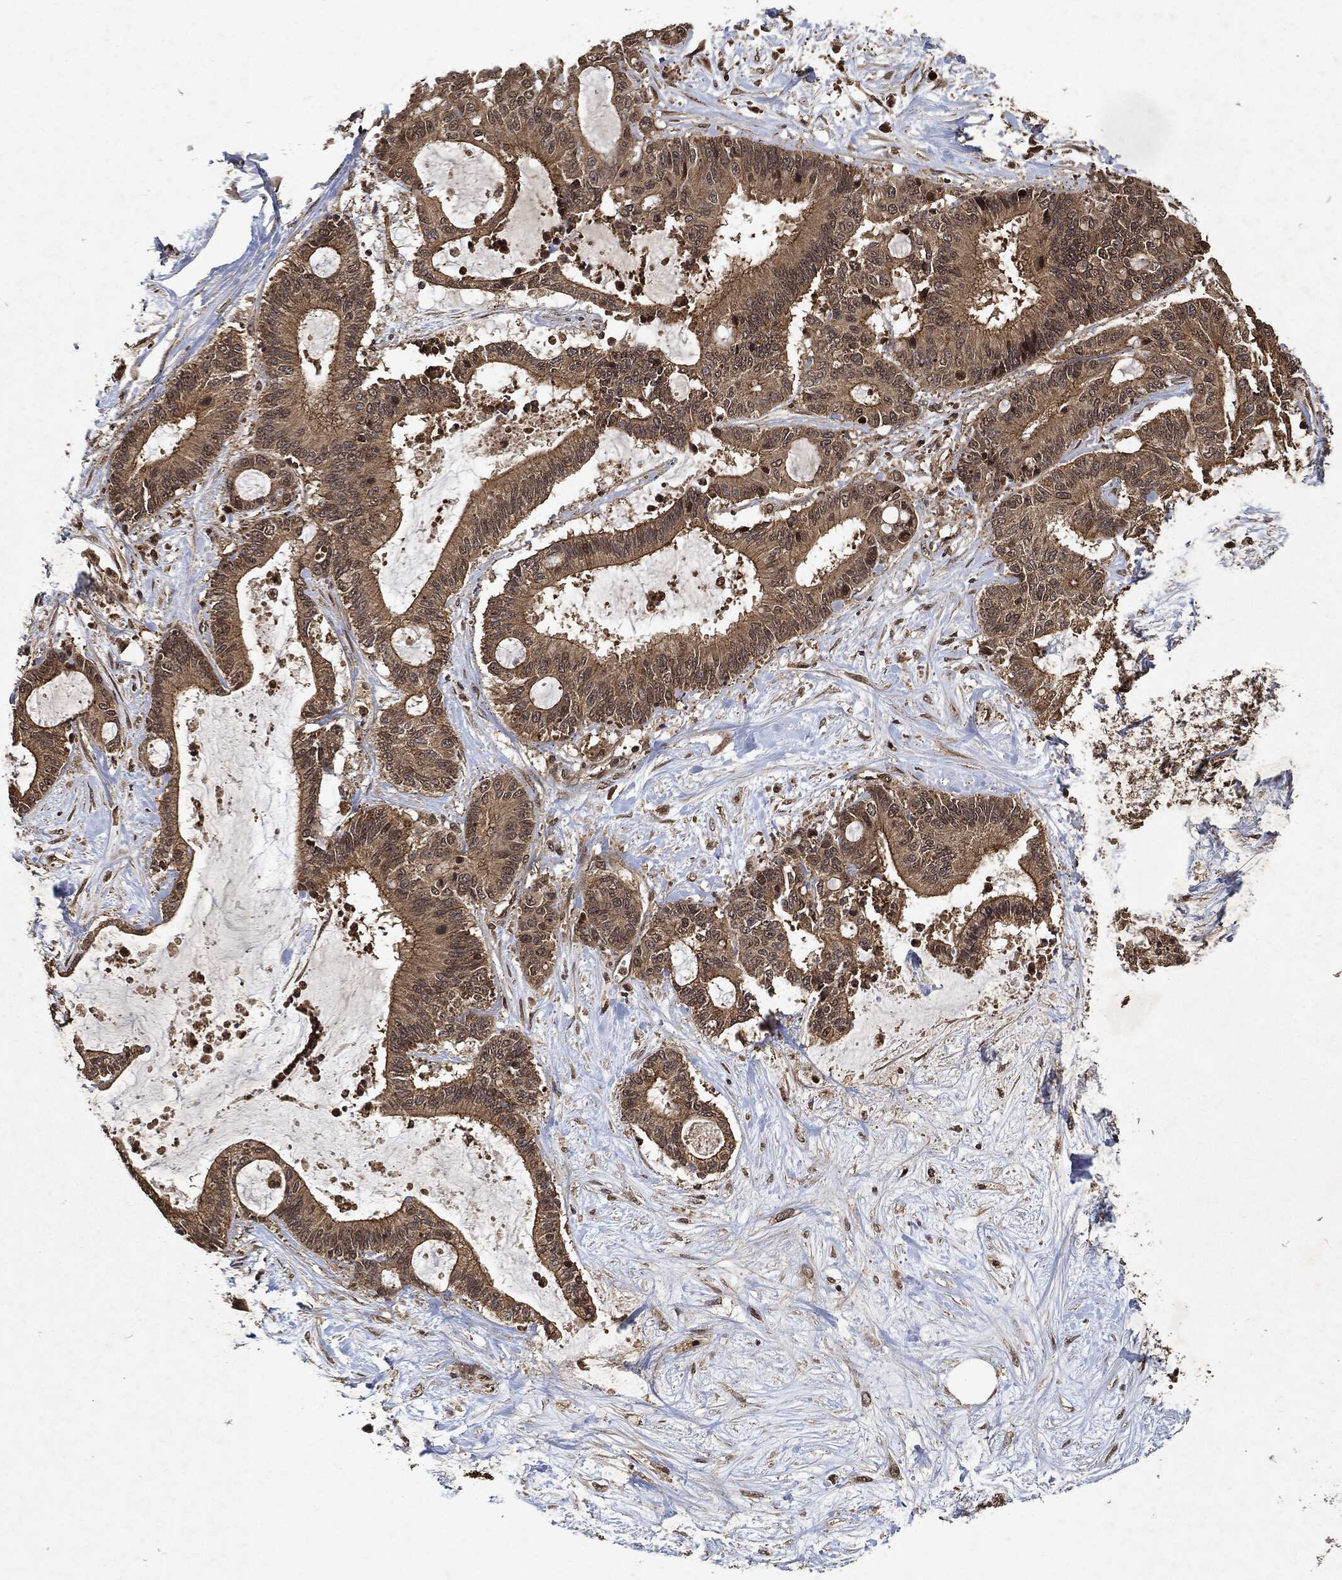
{"staining": {"intensity": "moderate", "quantity": ">75%", "location": "cytoplasmic/membranous"}, "tissue": "liver cancer", "cell_type": "Tumor cells", "image_type": "cancer", "snomed": [{"axis": "morphology", "description": "Cholangiocarcinoma"}, {"axis": "topography", "description": "Liver"}], "caption": "Liver cancer stained with IHC demonstrates moderate cytoplasmic/membranous expression in approximately >75% of tumor cells.", "gene": "ZNF226", "patient": {"sex": "female", "age": 73}}